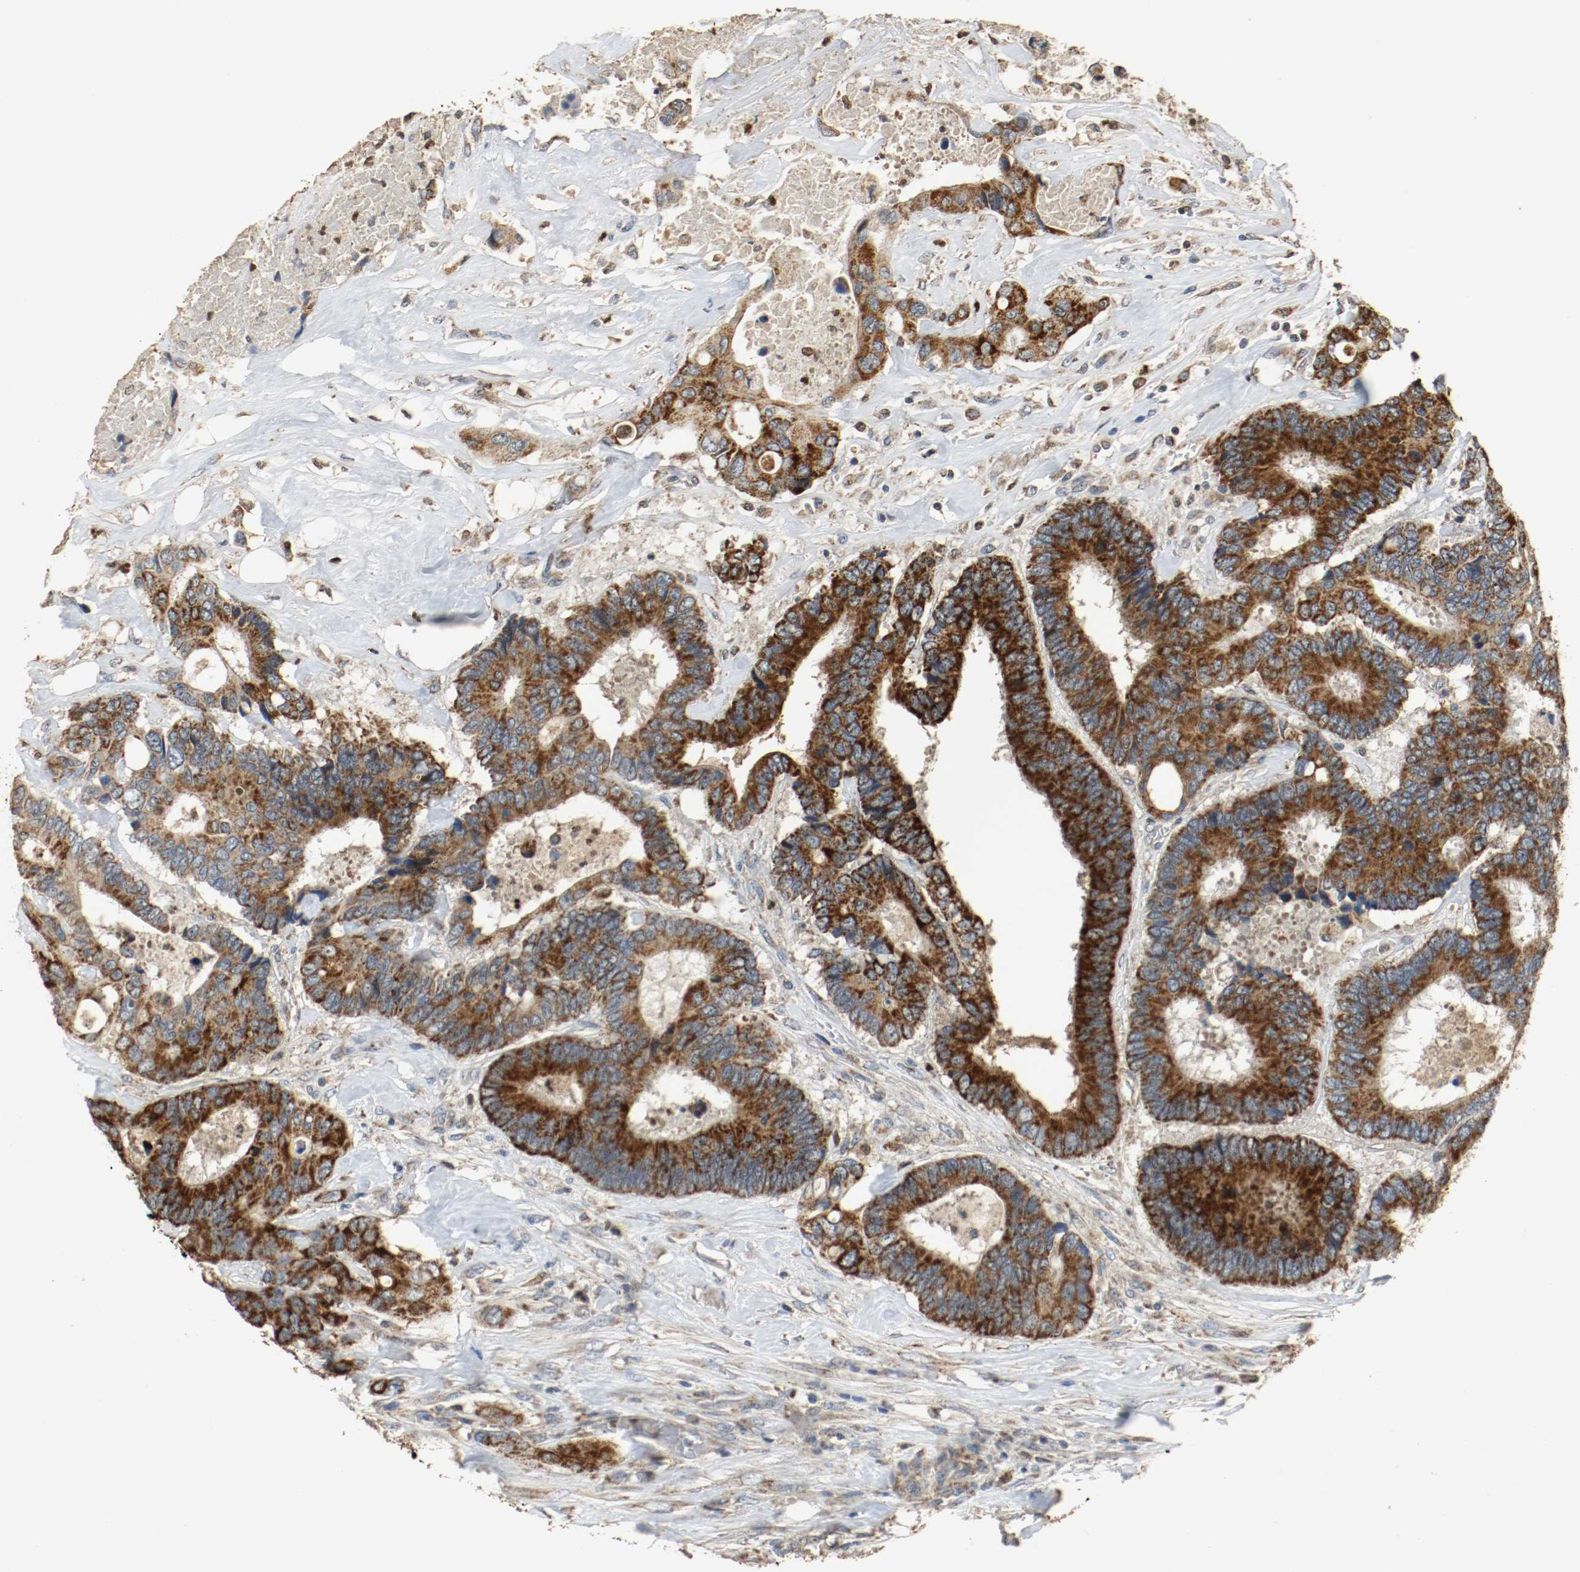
{"staining": {"intensity": "strong", "quantity": ">75%", "location": "cytoplasmic/membranous"}, "tissue": "colorectal cancer", "cell_type": "Tumor cells", "image_type": "cancer", "snomed": [{"axis": "morphology", "description": "Adenocarcinoma, NOS"}, {"axis": "topography", "description": "Rectum"}], "caption": "This histopathology image demonstrates immunohistochemistry (IHC) staining of adenocarcinoma (colorectal), with high strong cytoplasmic/membranous positivity in about >75% of tumor cells.", "gene": "ALDH4A1", "patient": {"sex": "male", "age": 55}}